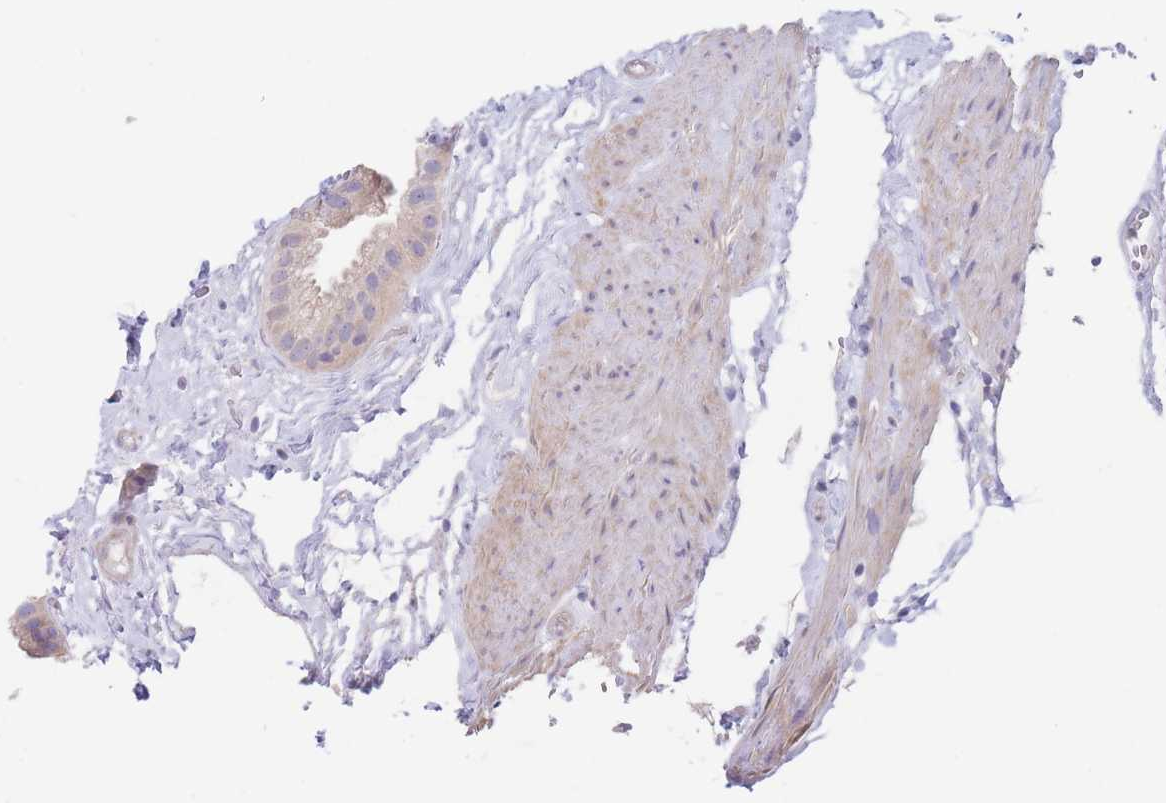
{"staining": {"intensity": "weak", "quantity": "25%-75%", "location": "cytoplasmic/membranous"}, "tissue": "gallbladder", "cell_type": "Glandular cells", "image_type": "normal", "snomed": [{"axis": "morphology", "description": "Normal tissue, NOS"}, {"axis": "topography", "description": "Gallbladder"}], "caption": "Immunohistochemical staining of benign gallbladder reveals low levels of weak cytoplasmic/membranous positivity in approximately 25%-75% of glandular cells.", "gene": "ZNF281", "patient": {"sex": "female", "age": 61}}